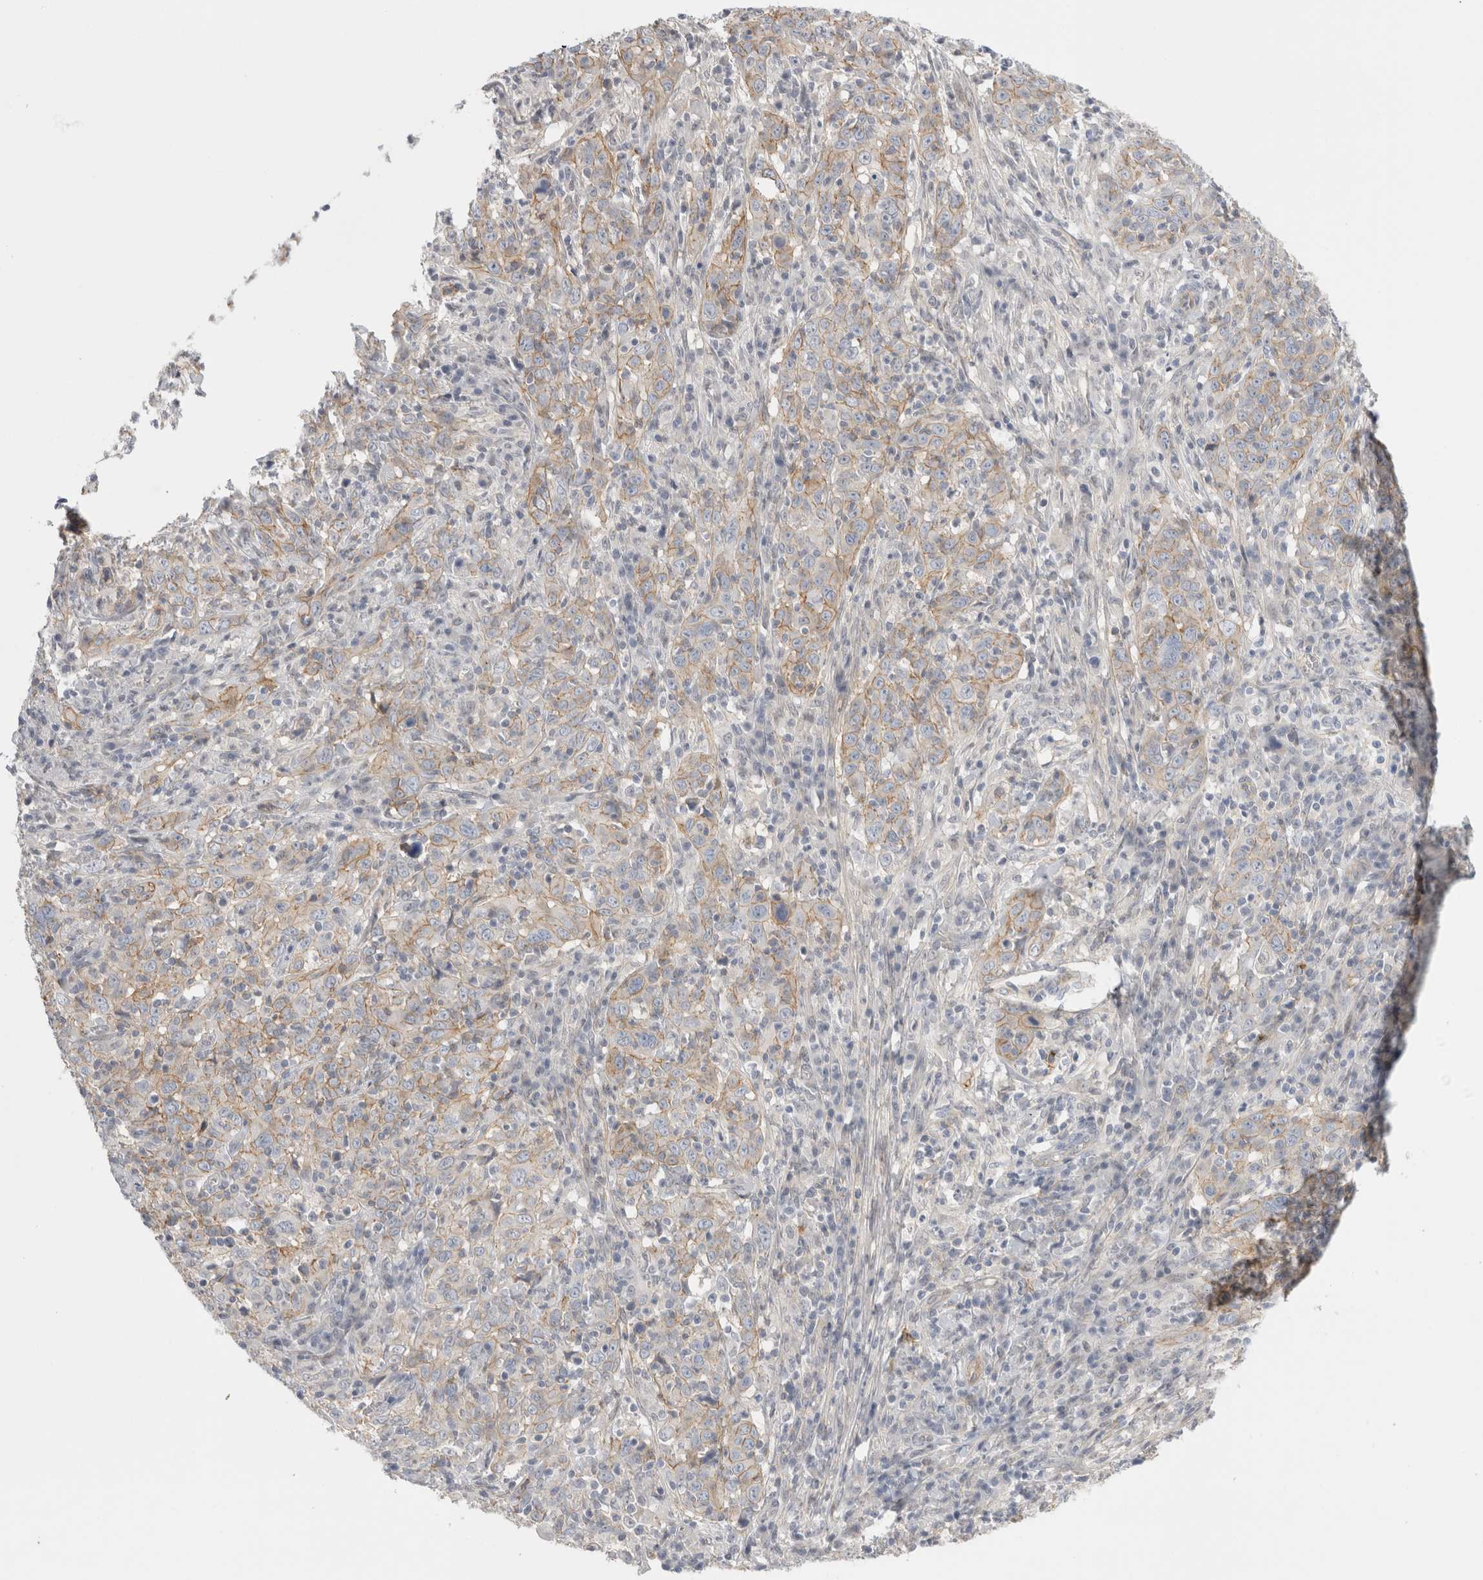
{"staining": {"intensity": "weak", "quantity": ">75%", "location": "cytoplasmic/membranous"}, "tissue": "cervical cancer", "cell_type": "Tumor cells", "image_type": "cancer", "snomed": [{"axis": "morphology", "description": "Squamous cell carcinoma, NOS"}, {"axis": "topography", "description": "Cervix"}], "caption": "This is a photomicrograph of immunohistochemistry (IHC) staining of cervical cancer (squamous cell carcinoma), which shows weak positivity in the cytoplasmic/membranous of tumor cells.", "gene": "VANGL1", "patient": {"sex": "female", "age": 46}}